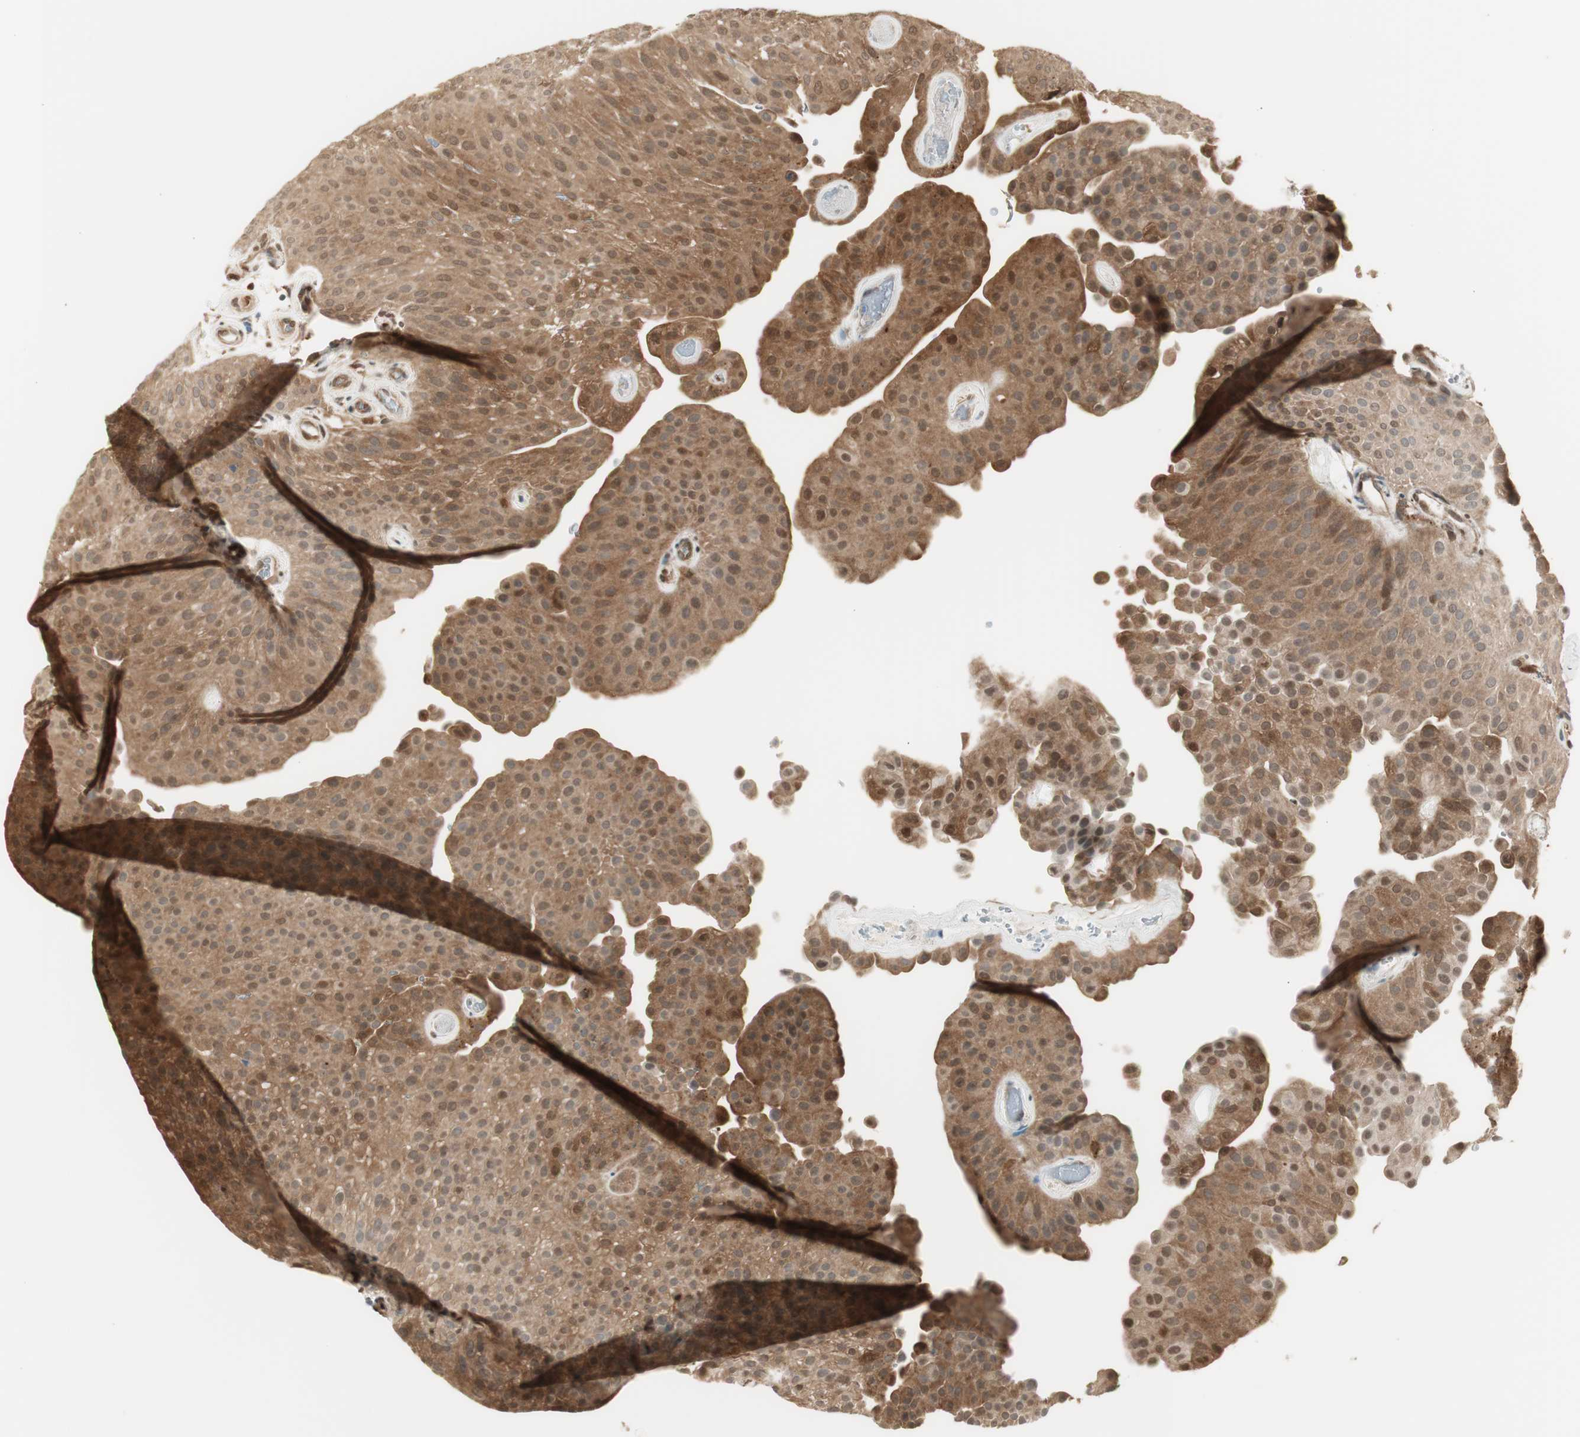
{"staining": {"intensity": "moderate", "quantity": ">75%", "location": "cytoplasmic/membranous,nuclear"}, "tissue": "urothelial cancer", "cell_type": "Tumor cells", "image_type": "cancer", "snomed": [{"axis": "morphology", "description": "Urothelial carcinoma, Low grade"}, {"axis": "topography", "description": "Urinary bladder"}], "caption": "Protein staining of urothelial cancer tissue displays moderate cytoplasmic/membranous and nuclear staining in approximately >75% of tumor cells. The staining is performed using DAB brown chromogen to label protein expression. The nuclei are counter-stained blue using hematoxylin.", "gene": "SERPINB6", "patient": {"sex": "female", "age": 60}}